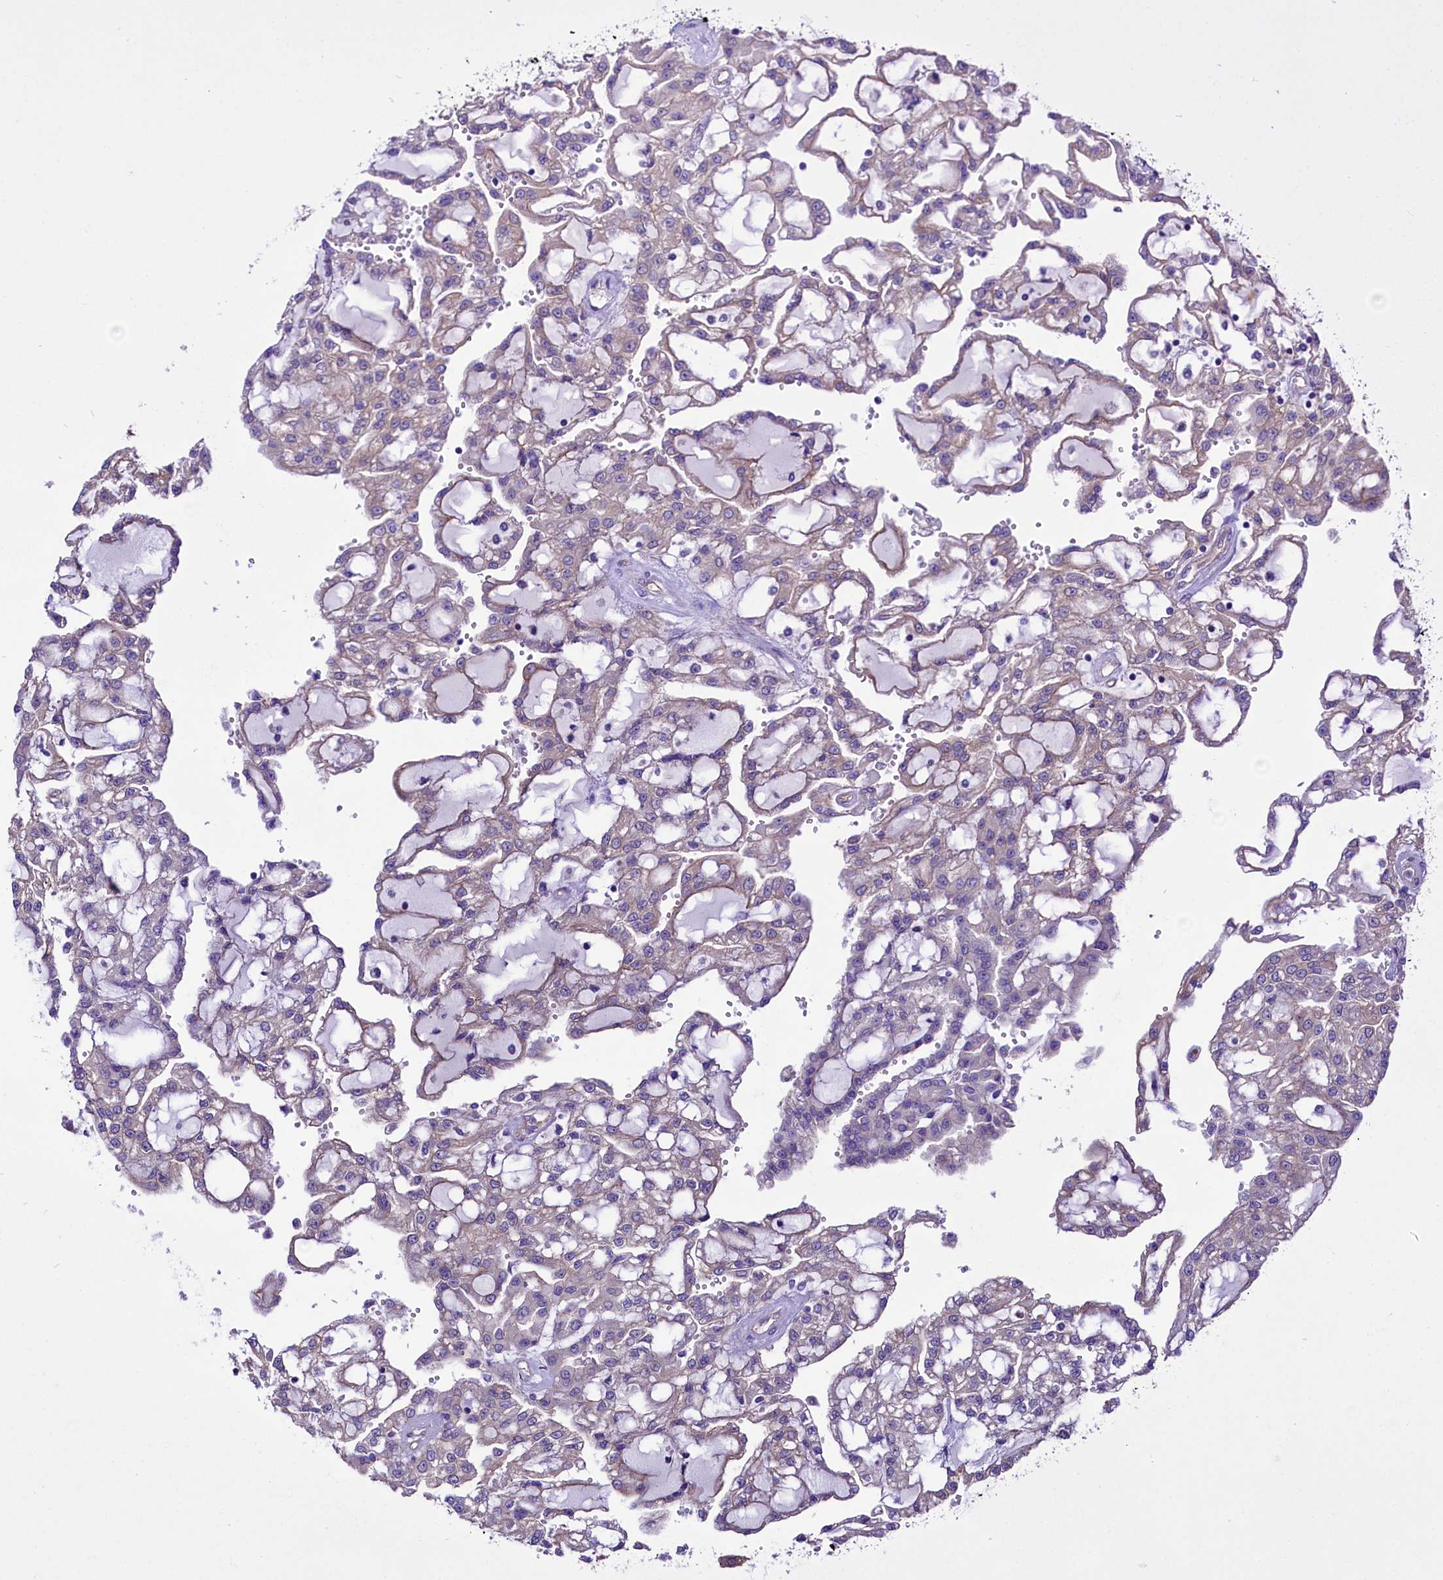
{"staining": {"intensity": "weak", "quantity": "25%-75%", "location": "cytoplasmic/membranous"}, "tissue": "renal cancer", "cell_type": "Tumor cells", "image_type": "cancer", "snomed": [{"axis": "morphology", "description": "Adenocarcinoma, NOS"}, {"axis": "topography", "description": "Kidney"}], "caption": "Weak cytoplasmic/membranous staining is identified in approximately 25%-75% of tumor cells in renal cancer.", "gene": "SLF1", "patient": {"sex": "male", "age": 63}}